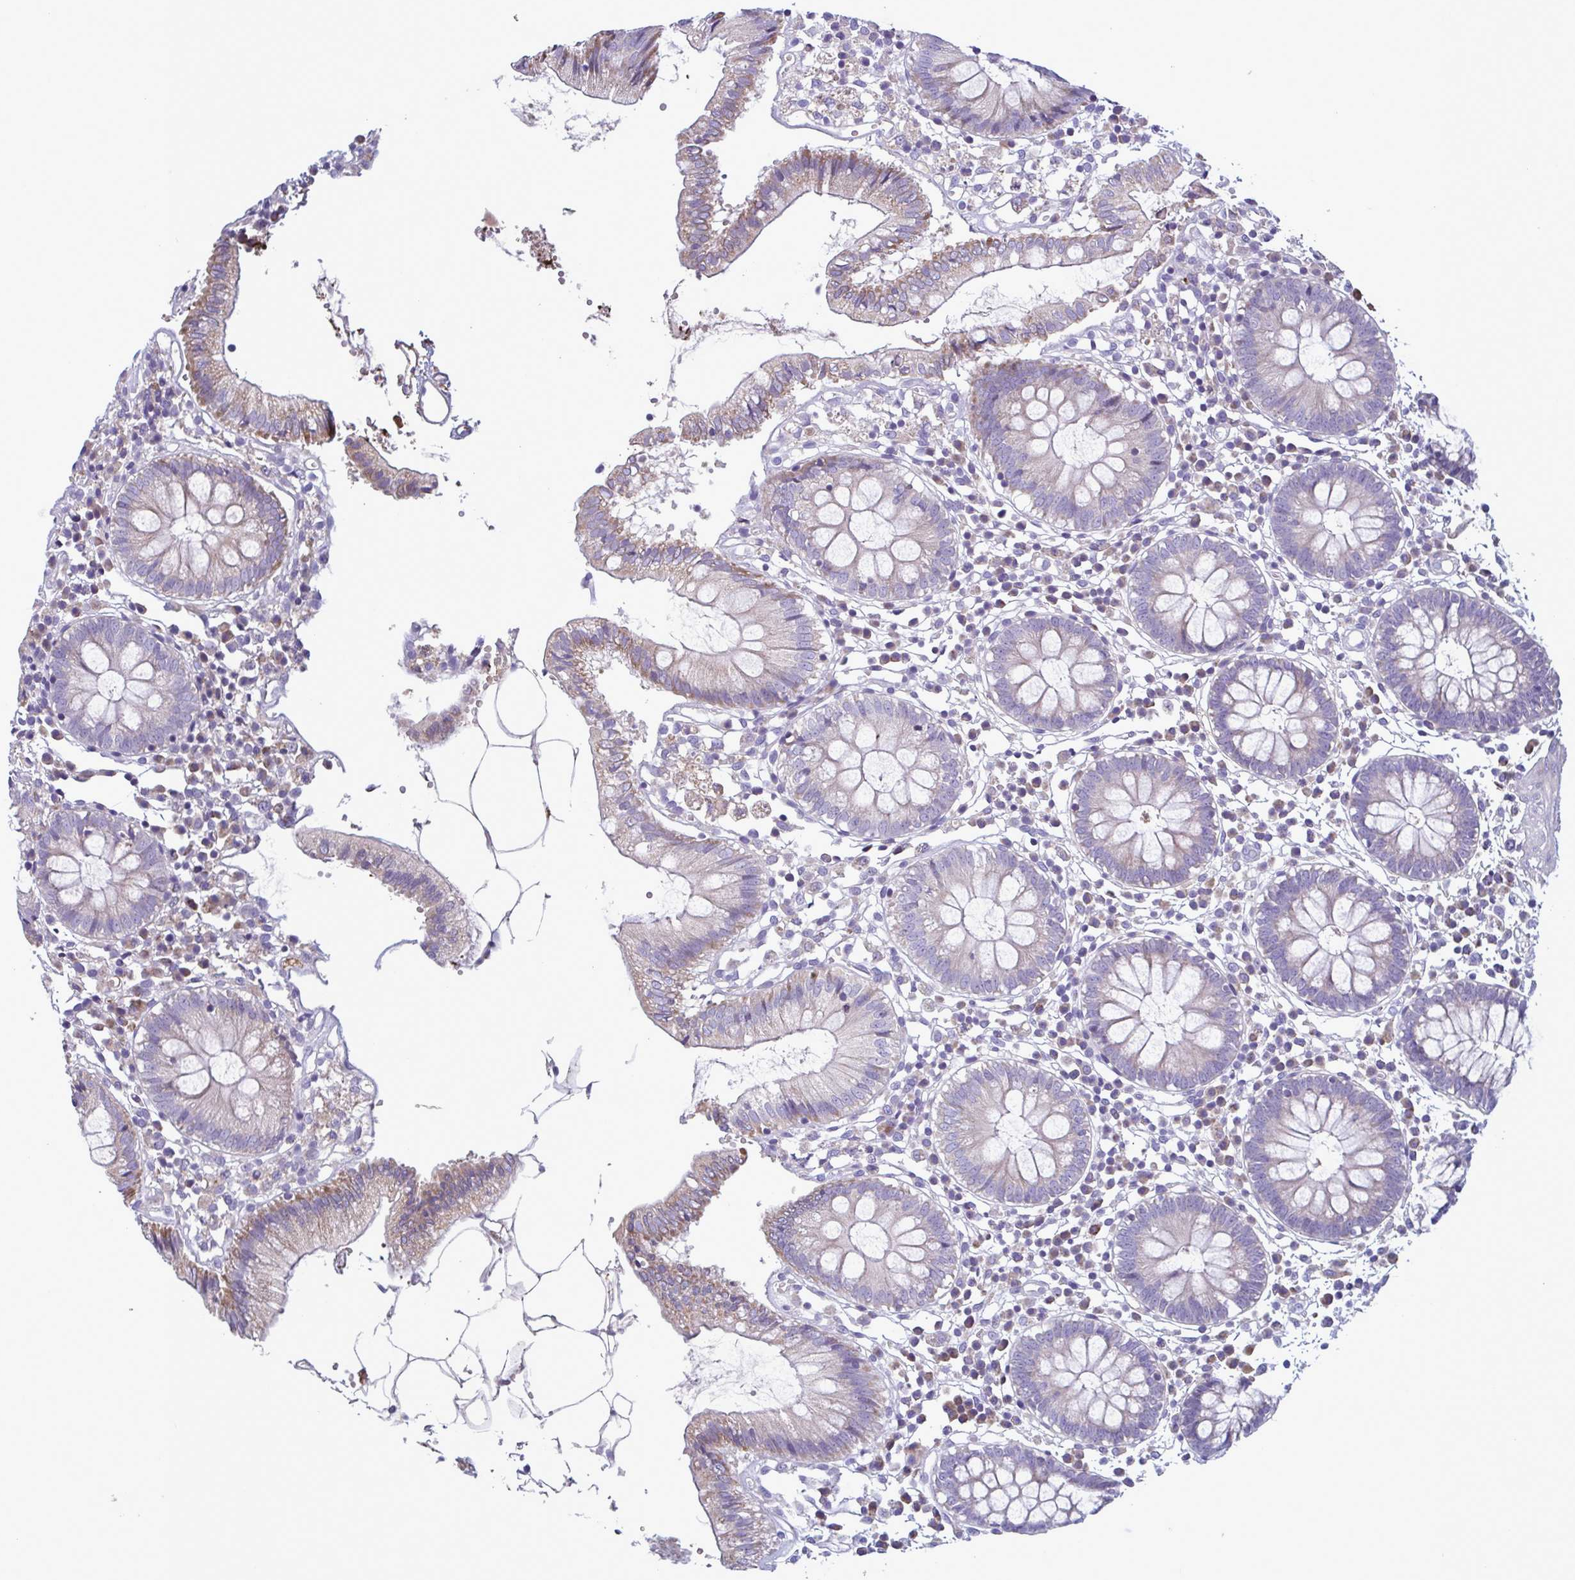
{"staining": {"intensity": "negative", "quantity": "none", "location": "none"}, "tissue": "colon", "cell_type": "Endothelial cells", "image_type": "normal", "snomed": [{"axis": "morphology", "description": "Normal tissue, NOS"}, {"axis": "morphology", "description": "Adenocarcinoma, NOS"}, {"axis": "topography", "description": "Colon"}], "caption": "The histopathology image displays no staining of endothelial cells in unremarkable colon.", "gene": "F13B", "patient": {"sex": "male", "age": 83}}